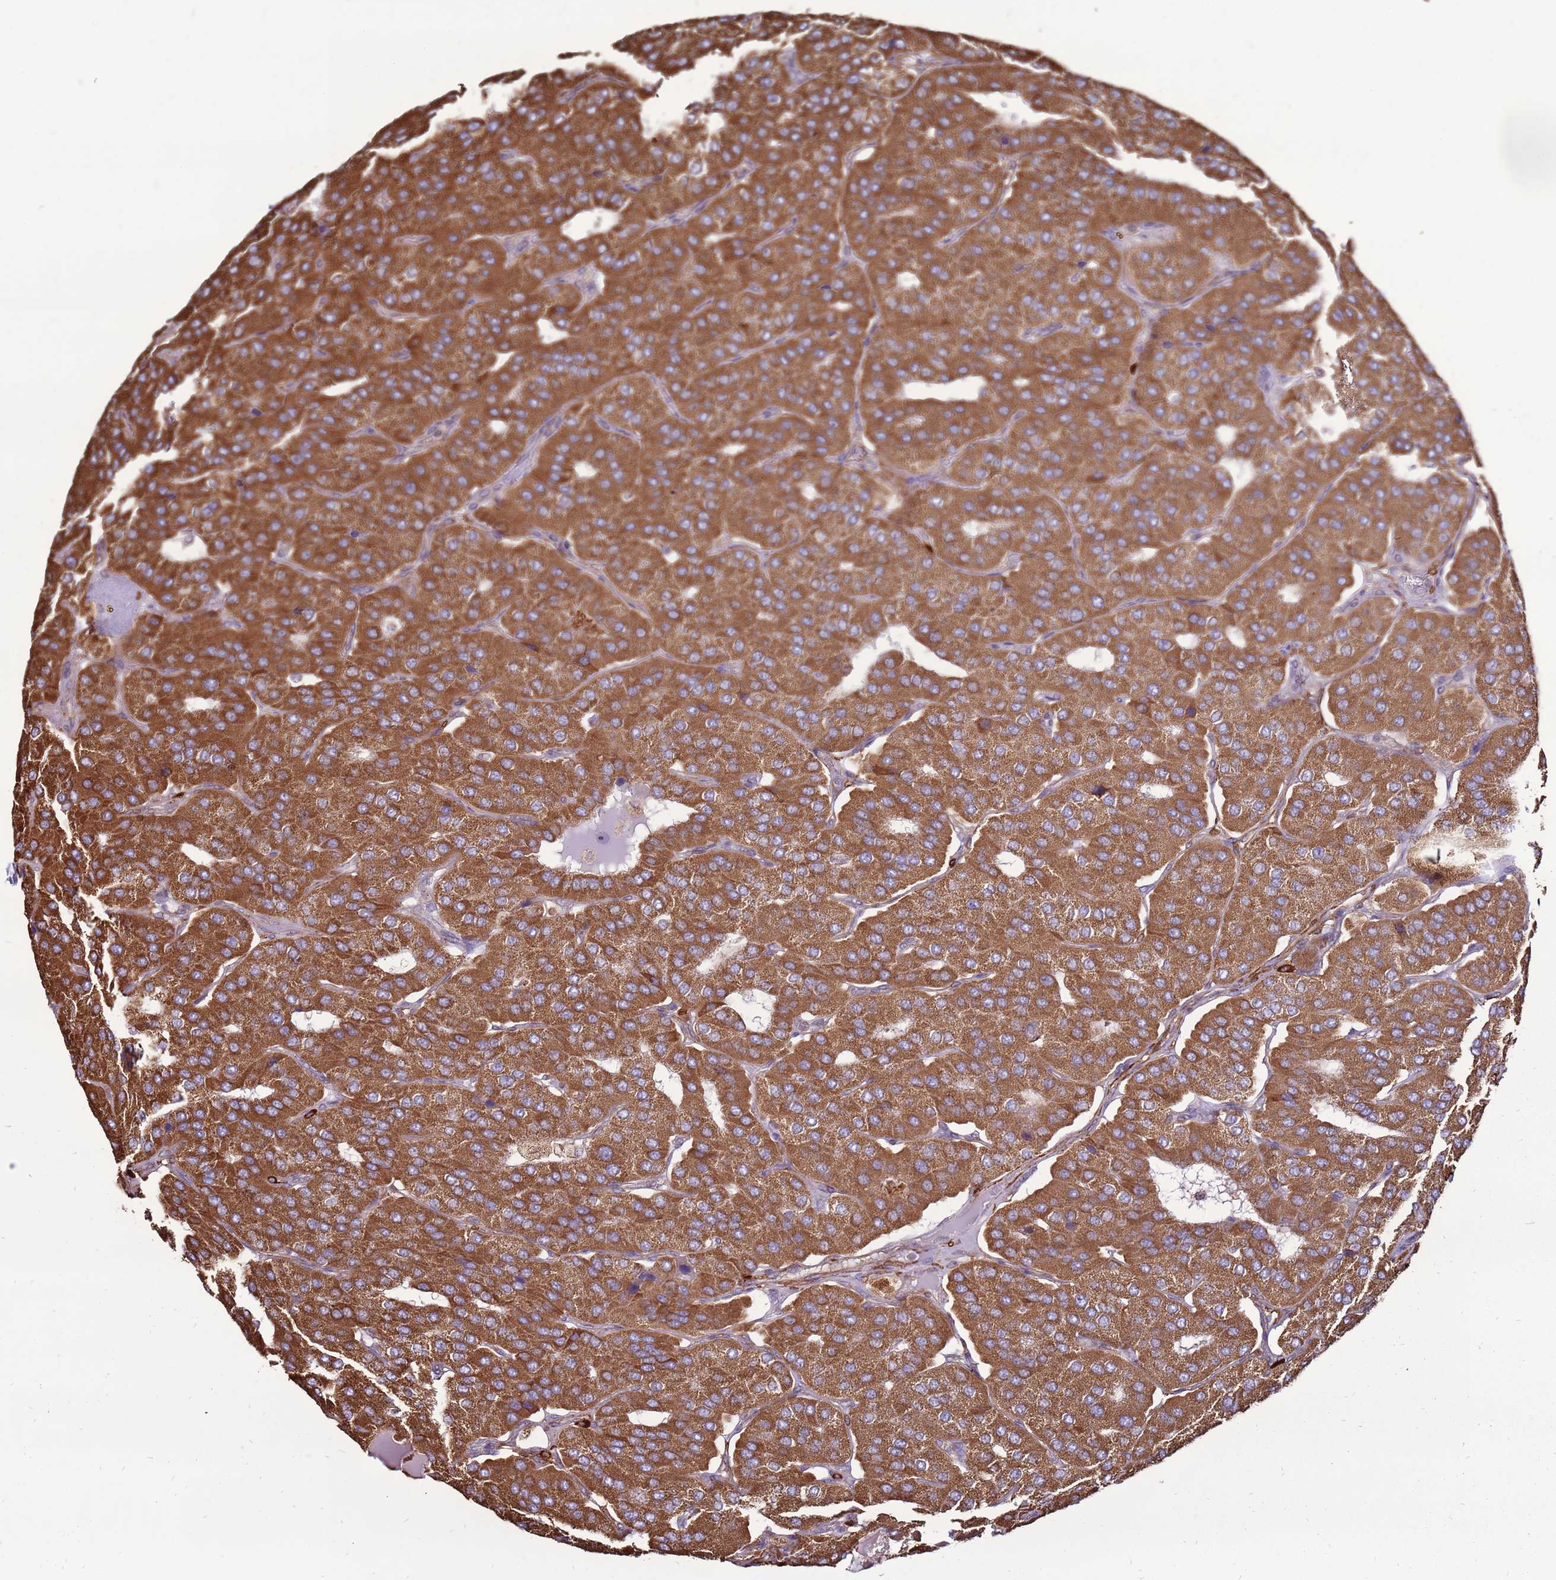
{"staining": {"intensity": "strong", "quantity": ">75%", "location": "cytoplasmic/membranous"}, "tissue": "parathyroid gland", "cell_type": "Glandular cells", "image_type": "normal", "snomed": [{"axis": "morphology", "description": "Normal tissue, NOS"}, {"axis": "morphology", "description": "Adenoma, NOS"}, {"axis": "topography", "description": "Parathyroid gland"}], "caption": "Glandular cells display high levels of strong cytoplasmic/membranous positivity in approximately >75% of cells in unremarkable parathyroid gland.", "gene": "DDX59", "patient": {"sex": "female", "age": 86}}